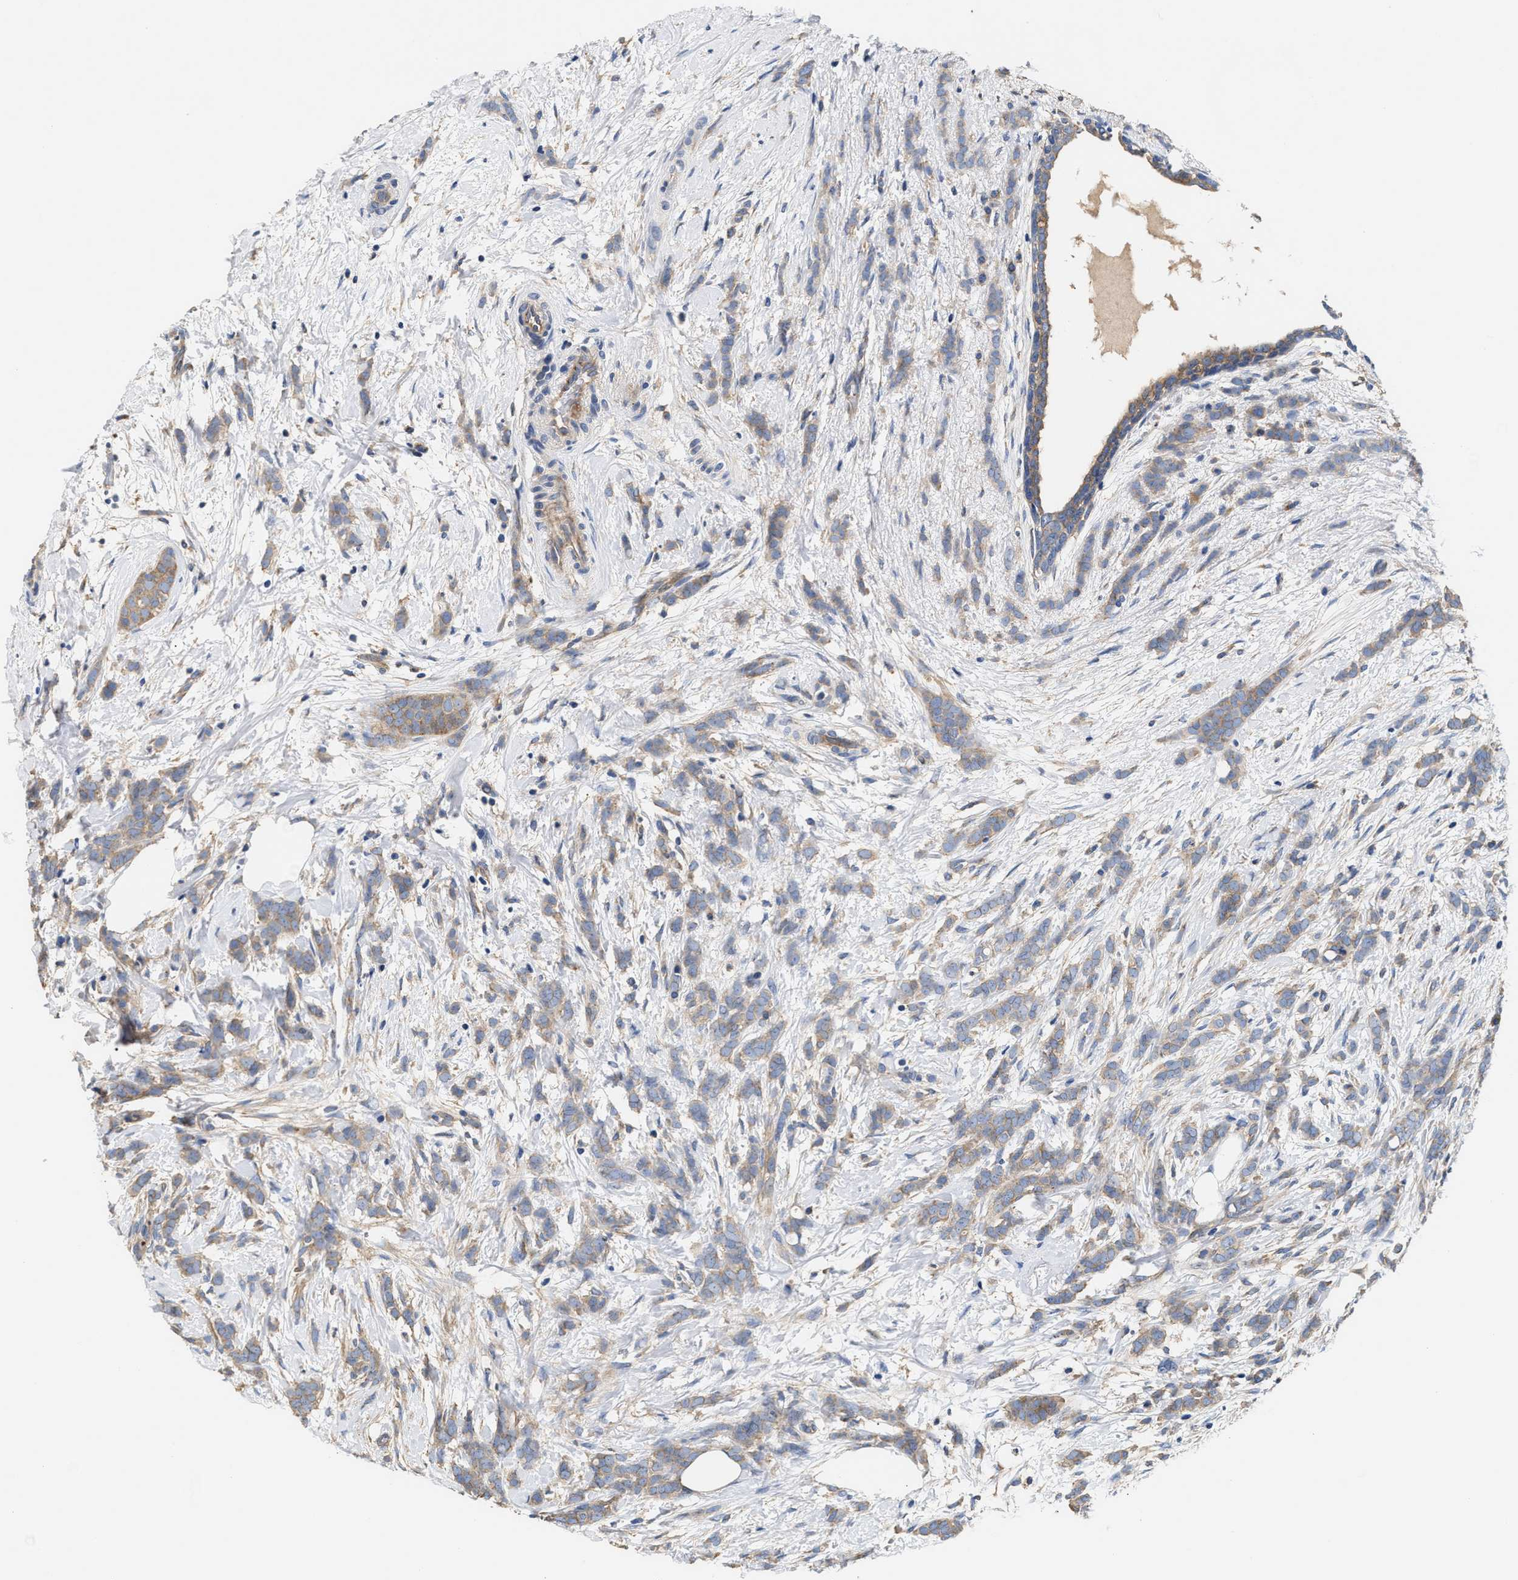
{"staining": {"intensity": "weak", "quantity": "<25%", "location": "cytoplasmic/membranous"}, "tissue": "breast cancer", "cell_type": "Tumor cells", "image_type": "cancer", "snomed": [{"axis": "morphology", "description": "Lobular carcinoma, in situ"}, {"axis": "morphology", "description": "Lobular carcinoma"}, {"axis": "topography", "description": "Breast"}], "caption": "The immunohistochemistry micrograph has no significant expression in tumor cells of breast cancer tissue.", "gene": "KLB", "patient": {"sex": "female", "age": 41}}